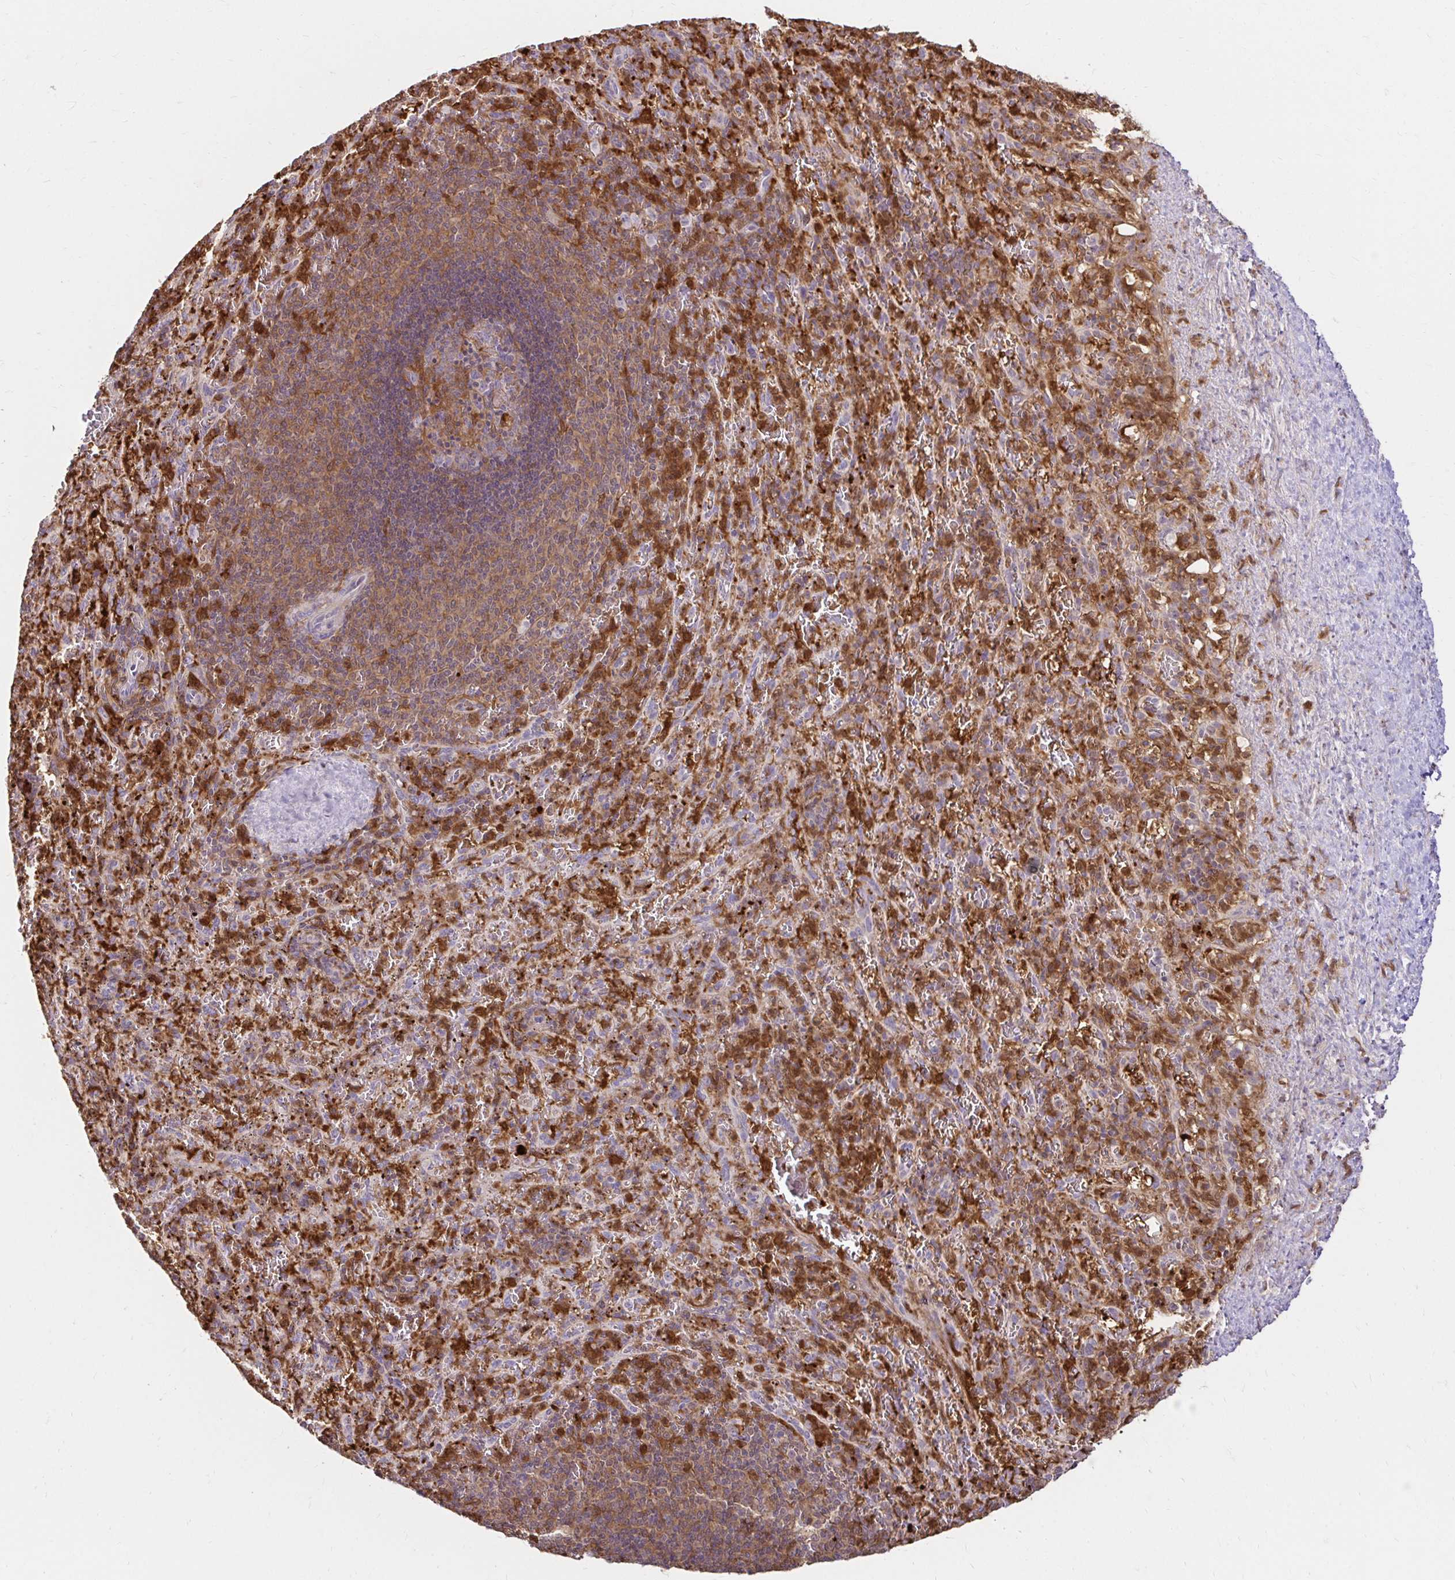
{"staining": {"intensity": "strong", "quantity": "25%-75%", "location": "cytoplasmic/membranous"}, "tissue": "spleen", "cell_type": "Cells in red pulp", "image_type": "normal", "snomed": [{"axis": "morphology", "description": "Normal tissue, NOS"}, {"axis": "topography", "description": "Spleen"}], "caption": "IHC (DAB (3,3'-diaminobenzidine)) staining of benign spleen reveals strong cytoplasmic/membranous protein staining in approximately 25%-75% of cells in red pulp.", "gene": "PYCARD", "patient": {"sex": "male", "age": 57}}